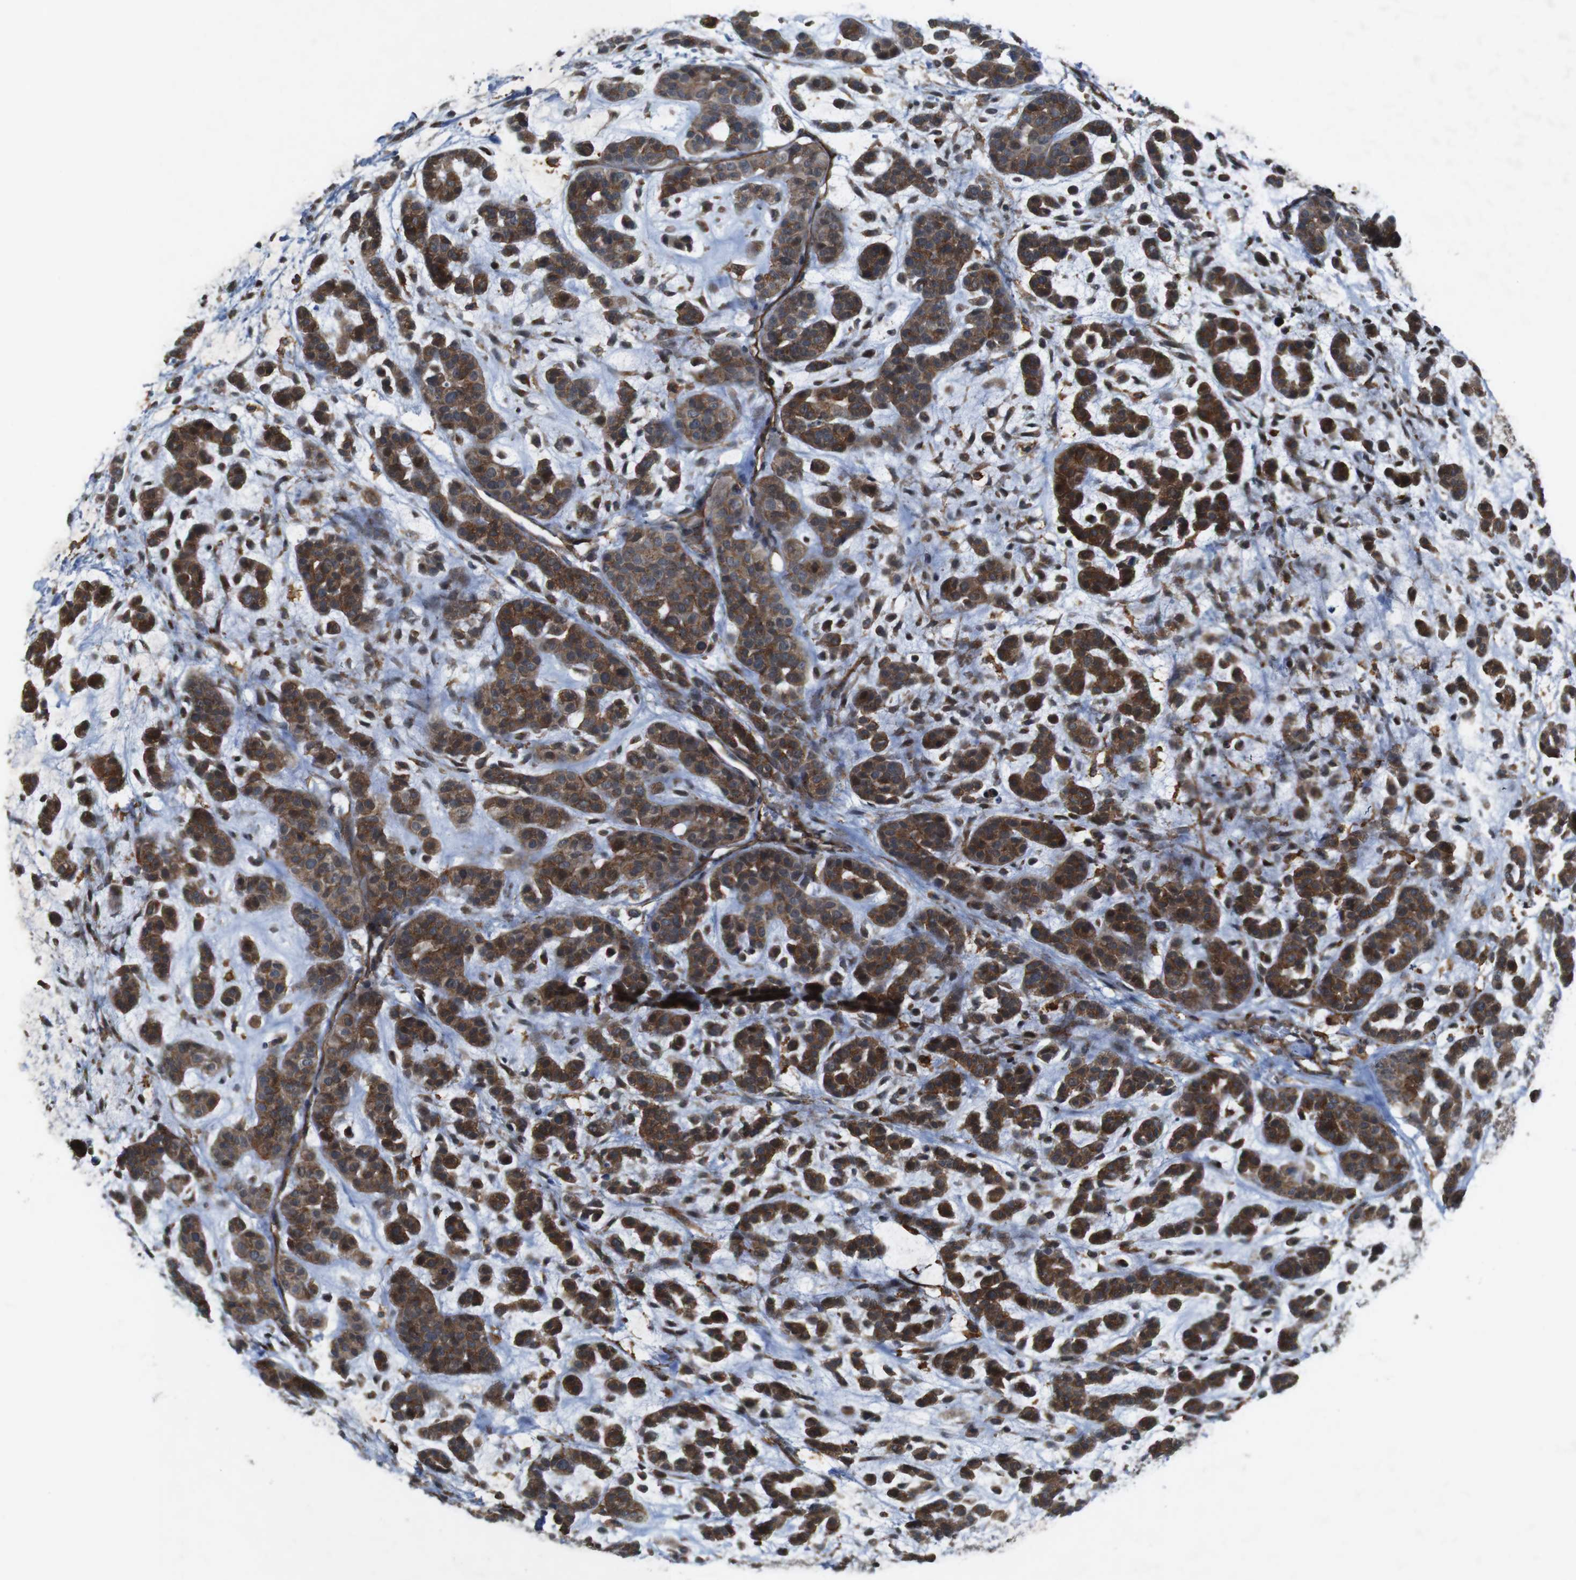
{"staining": {"intensity": "strong", "quantity": ">75%", "location": "cytoplasmic/membranous"}, "tissue": "head and neck cancer", "cell_type": "Tumor cells", "image_type": "cancer", "snomed": [{"axis": "morphology", "description": "Adenocarcinoma, NOS"}, {"axis": "morphology", "description": "Adenoma, NOS"}, {"axis": "topography", "description": "Head-Neck"}], "caption": "Immunohistochemistry histopathology image of neoplastic tissue: human adenoma (head and neck) stained using immunohistochemistry displays high levels of strong protein expression localized specifically in the cytoplasmic/membranous of tumor cells, appearing as a cytoplasmic/membranous brown color.", "gene": "PTGER4", "patient": {"sex": "female", "age": 55}}